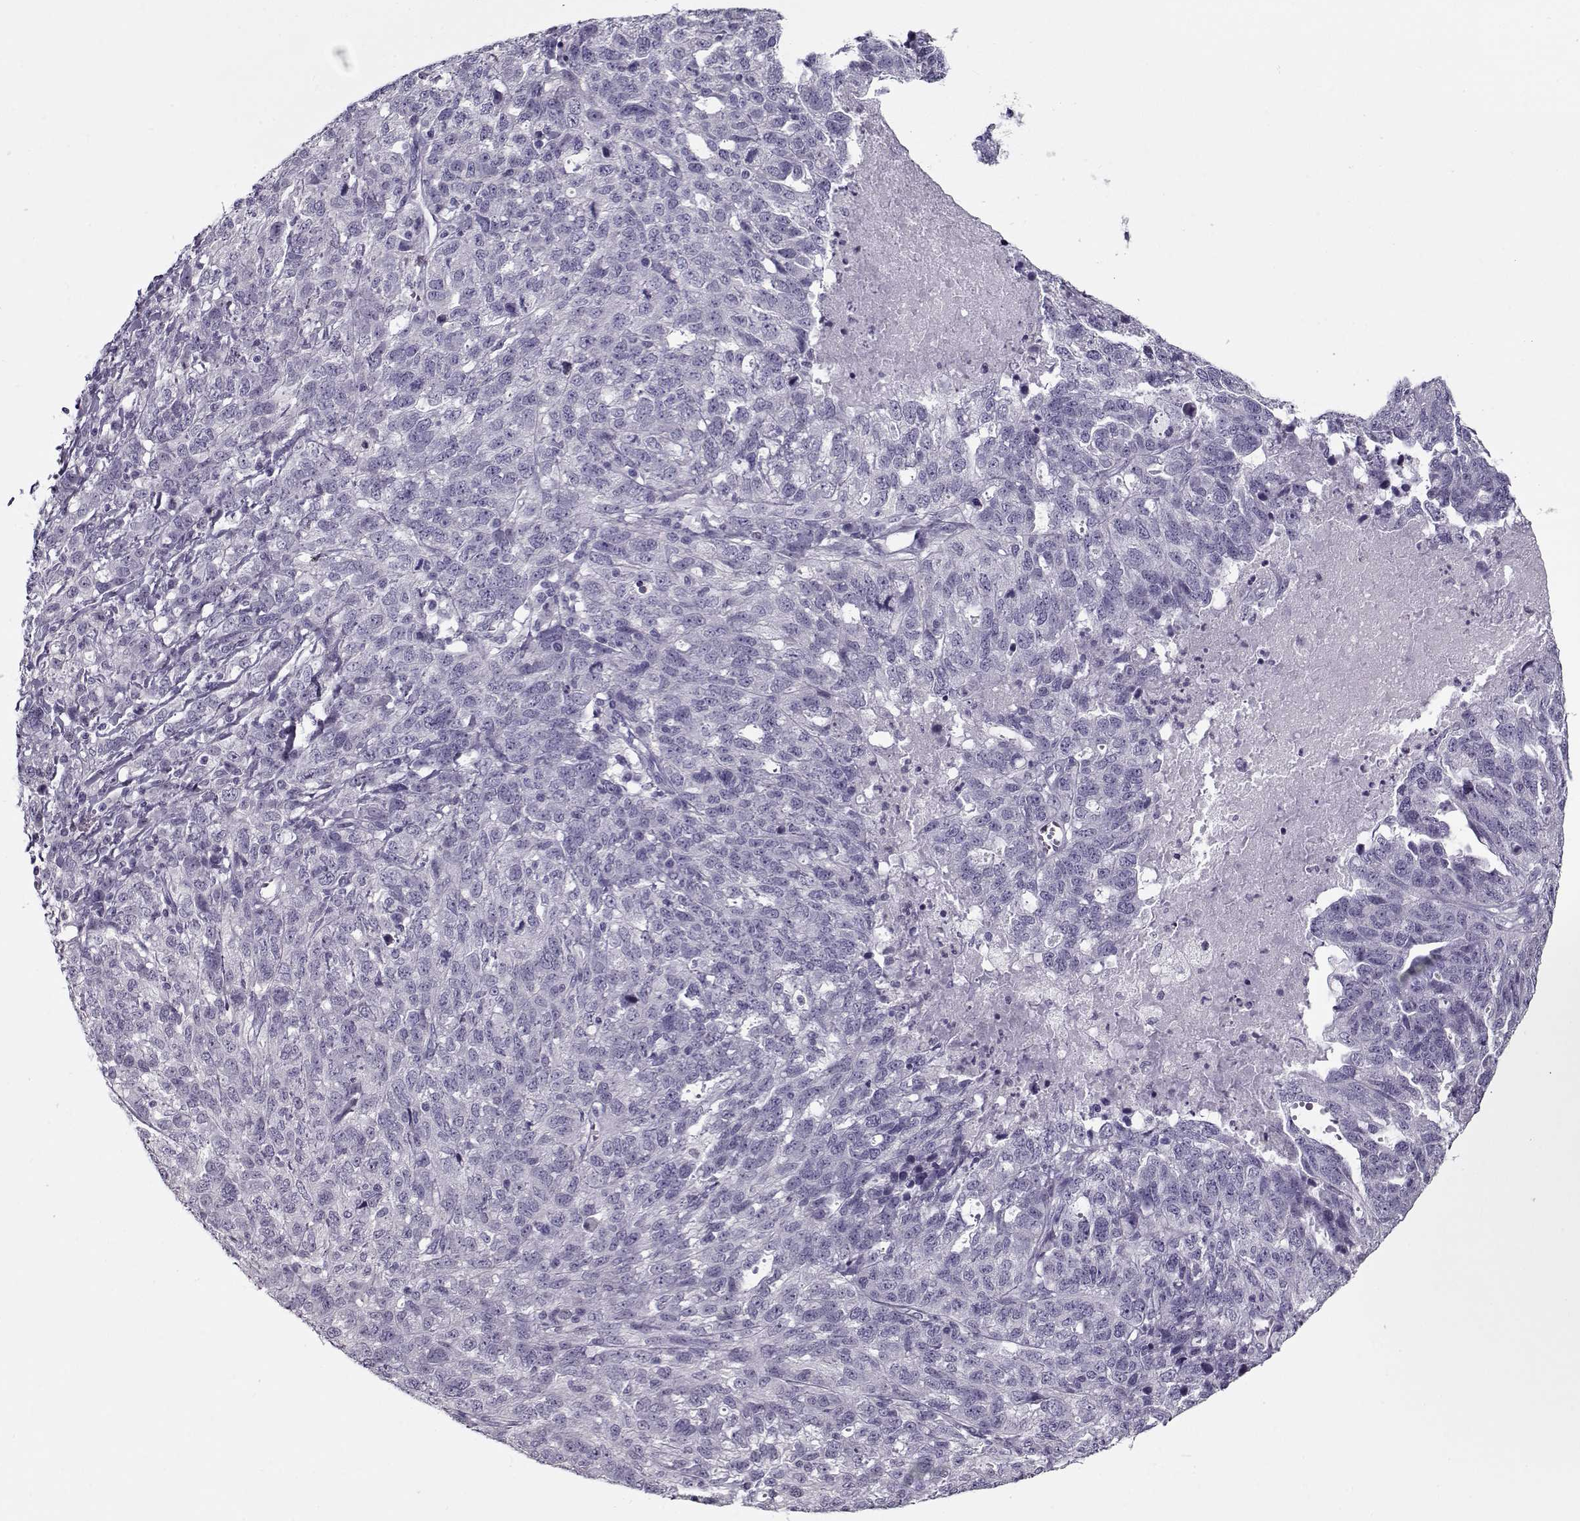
{"staining": {"intensity": "negative", "quantity": "none", "location": "none"}, "tissue": "ovarian cancer", "cell_type": "Tumor cells", "image_type": "cancer", "snomed": [{"axis": "morphology", "description": "Cystadenocarcinoma, serous, NOS"}, {"axis": "topography", "description": "Ovary"}], "caption": "Photomicrograph shows no protein expression in tumor cells of ovarian cancer tissue. (DAB (3,3'-diaminobenzidine) immunohistochemistry visualized using brightfield microscopy, high magnification).", "gene": "CIBAR1", "patient": {"sex": "female", "age": 71}}